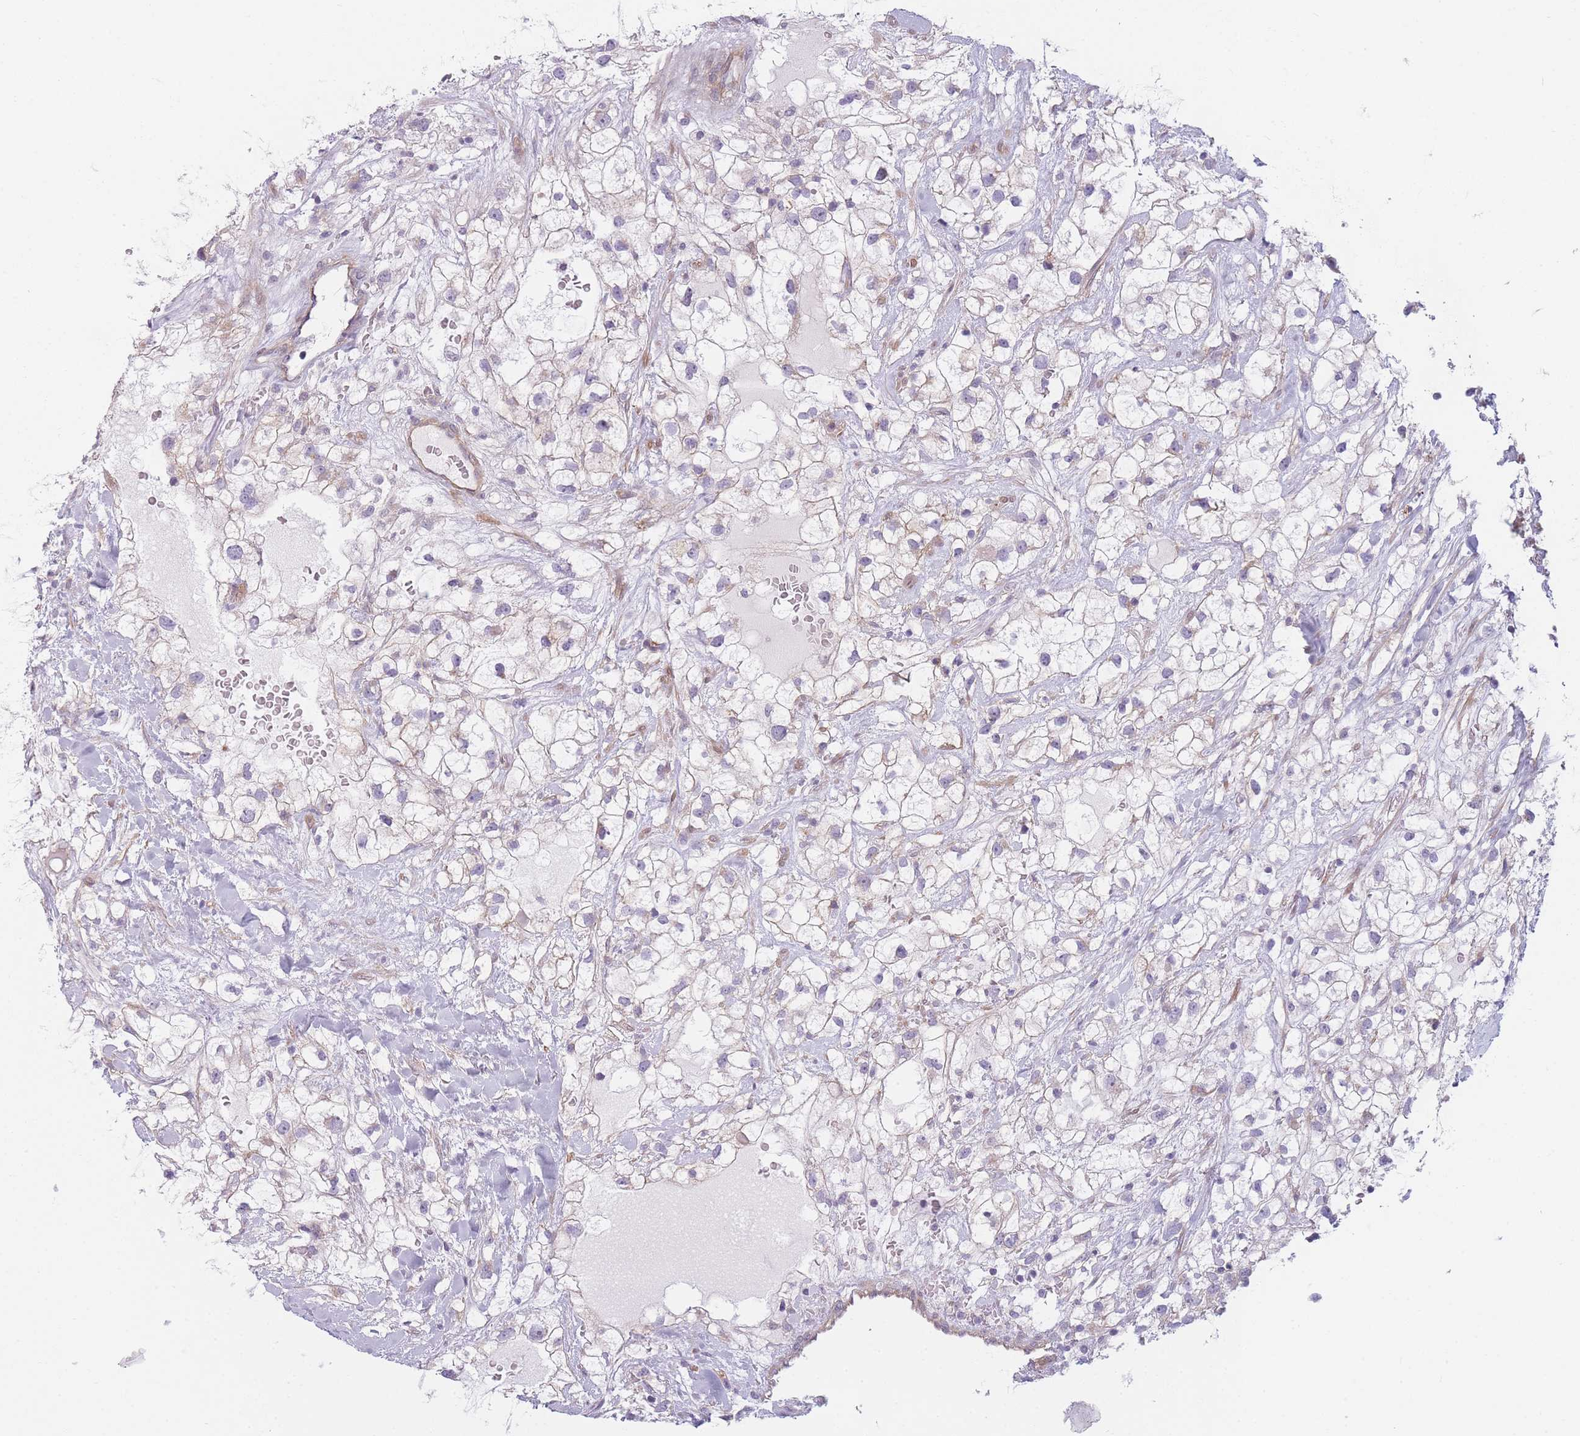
{"staining": {"intensity": "weak", "quantity": "<25%", "location": "cytoplasmic/membranous"}, "tissue": "renal cancer", "cell_type": "Tumor cells", "image_type": "cancer", "snomed": [{"axis": "morphology", "description": "Adenocarcinoma, NOS"}, {"axis": "topography", "description": "Kidney"}], "caption": "DAB (3,3'-diaminobenzidine) immunohistochemical staining of renal cancer displays no significant positivity in tumor cells.", "gene": "SLC7A6", "patient": {"sex": "male", "age": 59}}